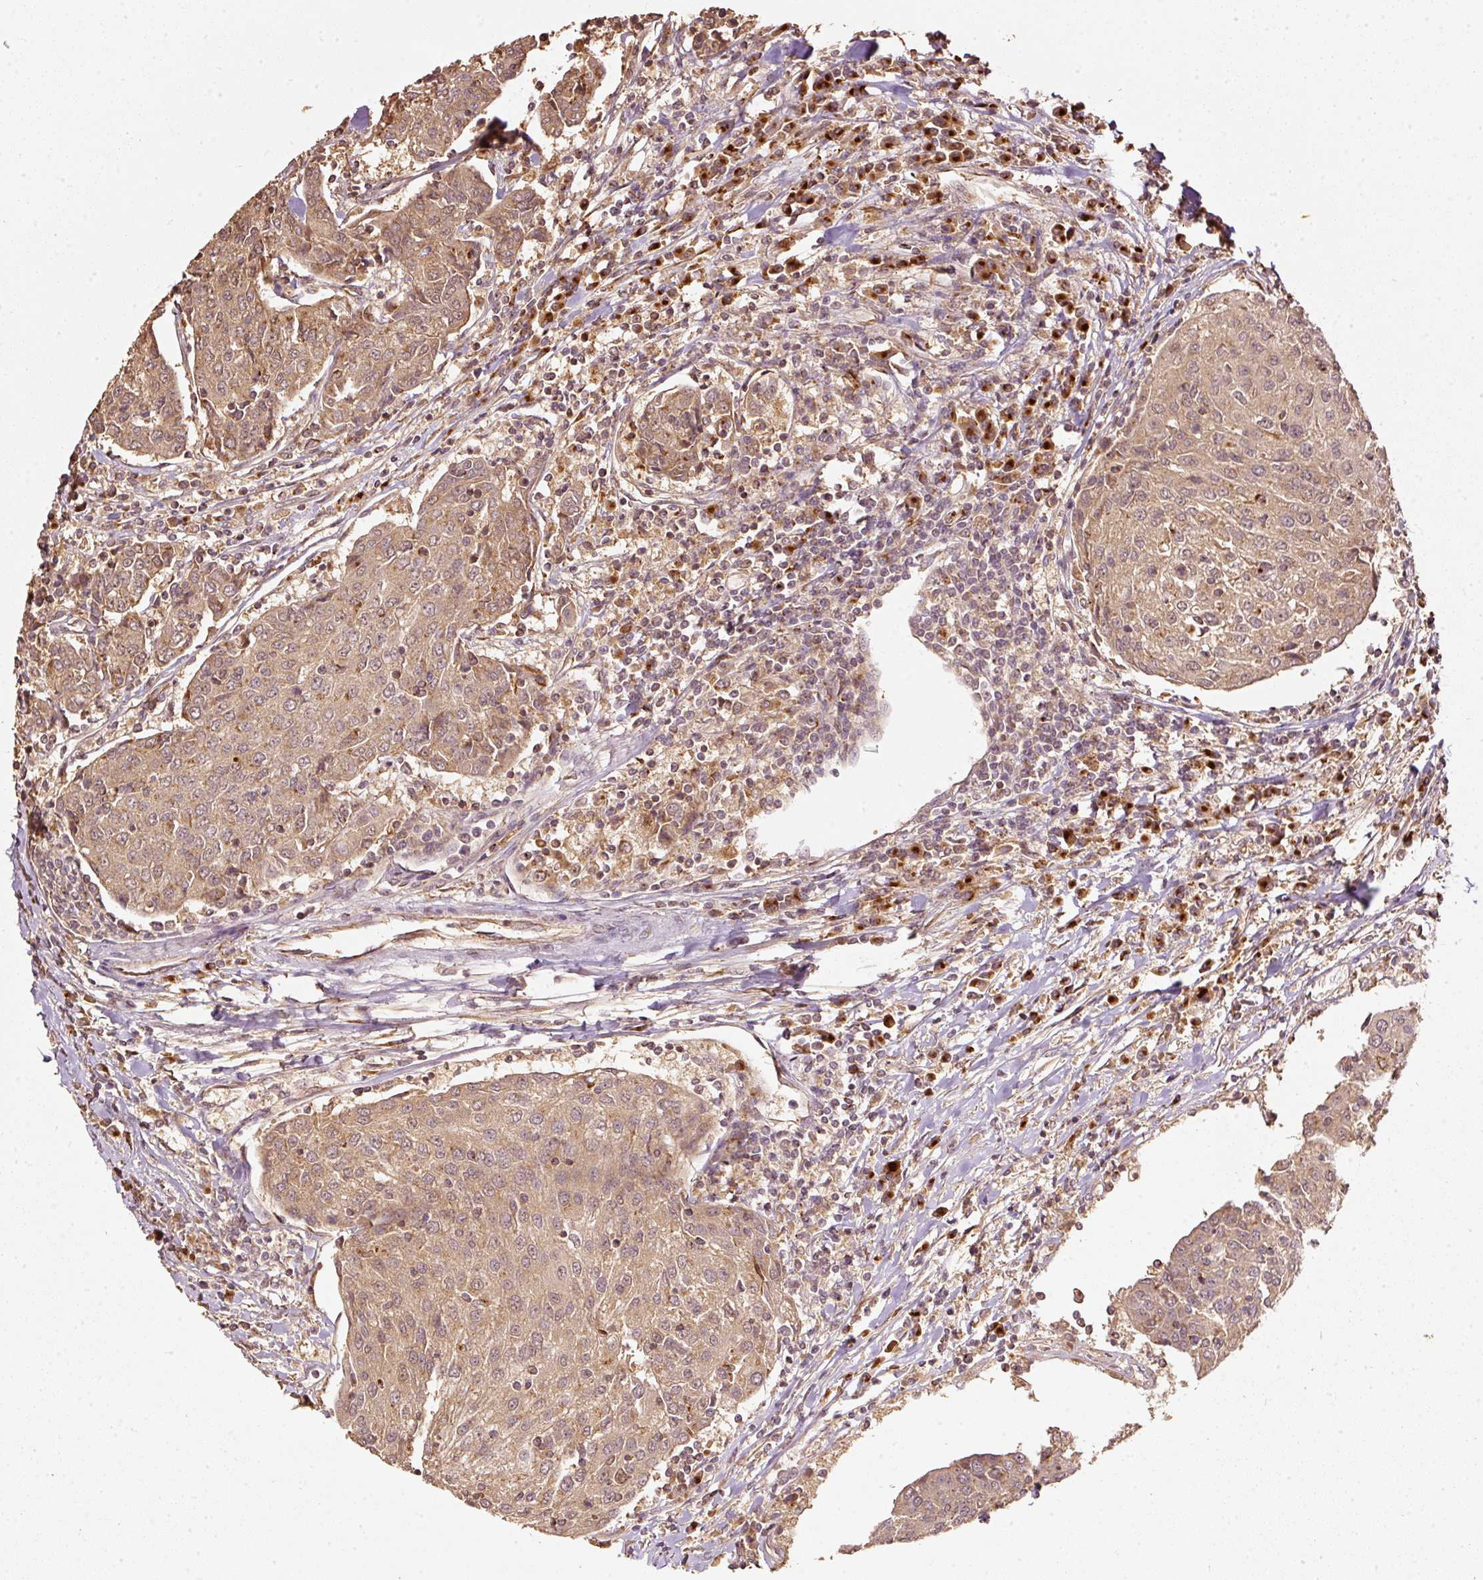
{"staining": {"intensity": "moderate", "quantity": ">75%", "location": "cytoplasmic/membranous"}, "tissue": "urothelial cancer", "cell_type": "Tumor cells", "image_type": "cancer", "snomed": [{"axis": "morphology", "description": "Urothelial carcinoma, High grade"}, {"axis": "topography", "description": "Urinary bladder"}], "caption": "High-power microscopy captured an IHC micrograph of urothelial carcinoma (high-grade), revealing moderate cytoplasmic/membranous positivity in about >75% of tumor cells. (DAB IHC, brown staining for protein, blue staining for nuclei).", "gene": "FUT8", "patient": {"sex": "female", "age": 85}}